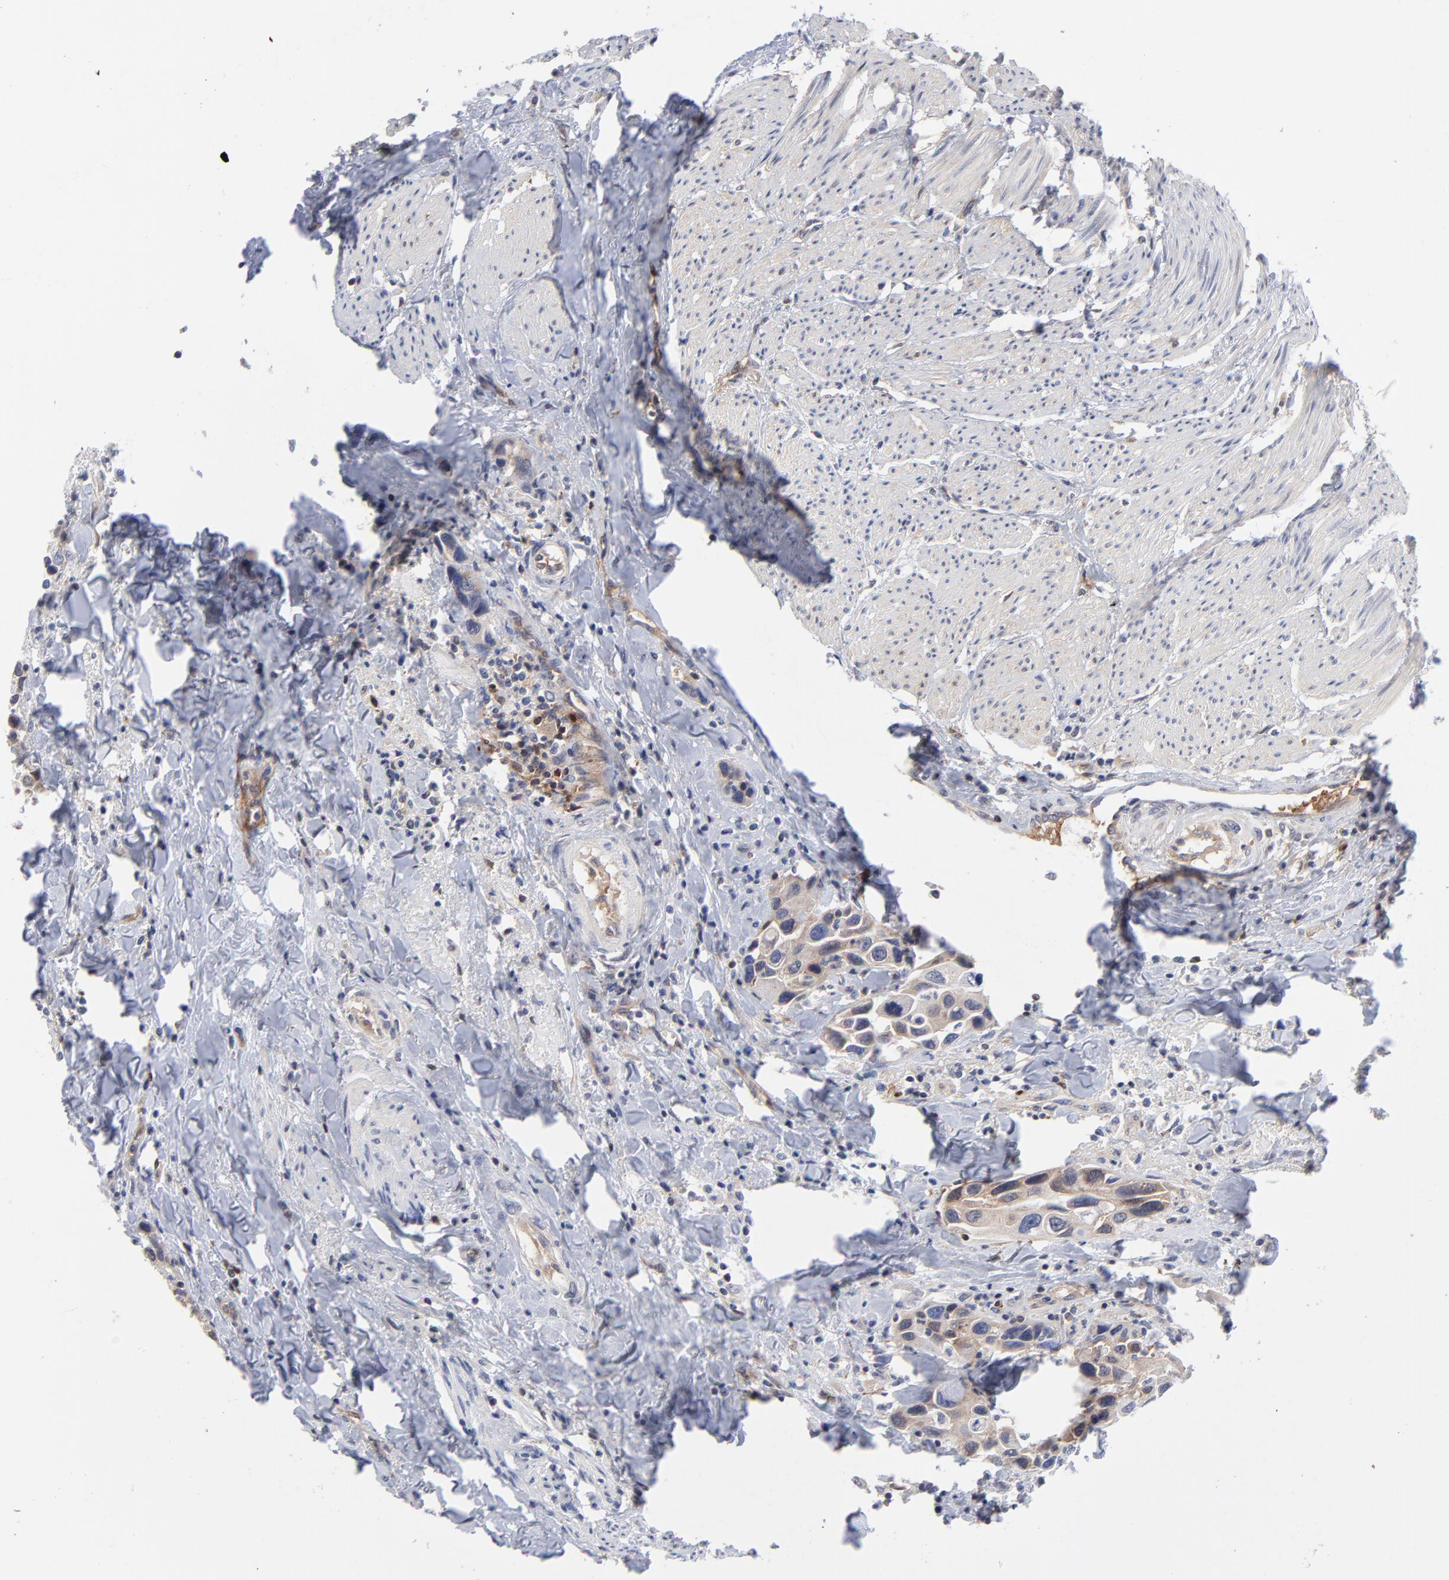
{"staining": {"intensity": "weak", "quantity": ">75%", "location": "cytoplasmic/membranous"}, "tissue": "urothelial cancer", "cell_type": "Tumor cells", "image_type": "cancer", "snomed": [{"axis": "morphology", "description": "Urothelial carcinoma, High grade"}, {"axis": "topography", "description": "Urinary bladder"}], "caption": "IHC micrograph of urothelial cancer stained for a protein (brown), which demonstrates low levels of weak cytoplasmic/membranous positivity in approximately >75% of tumor cells.", "gene": "NFKBIA", "patient": {"sex": "male", "age": 66}}